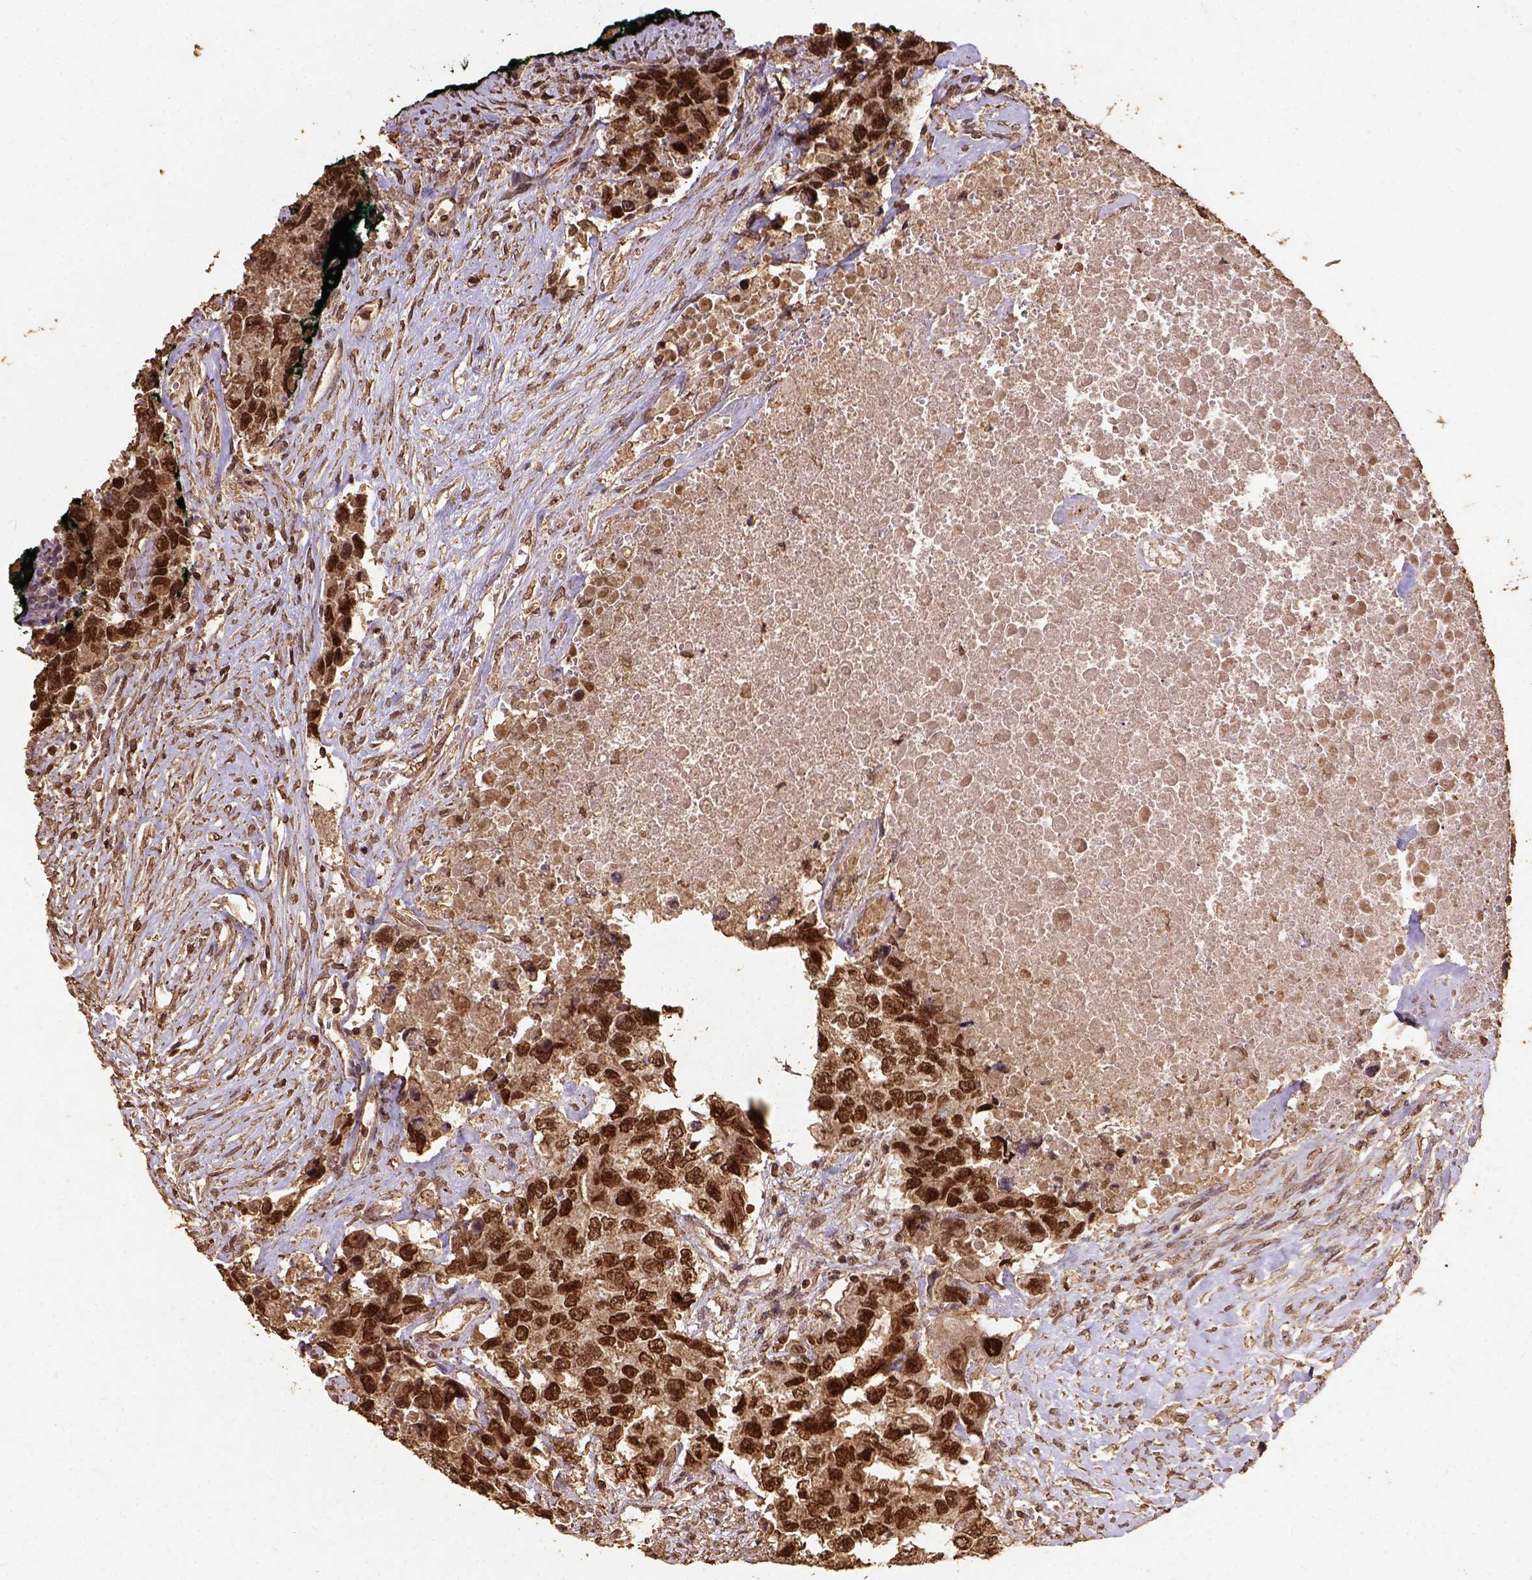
{"staining": {"intensity": "strong", "quantity": ">75%", "location": "nuclear"}, "tissue": "testis cancer", "cell_type": "Tumor cells", "image_type": "cancer", "snomed": [{"axis": "morphology", "description": "Carcinoma, Embryonal, NOS"}, {"axis": "topography", "description": "Testis"}], "caption": "About >75% of tumor cells in testis cancer show strong nuclear protein expression as visualized by brown immunohistochemical staining.", "gene": "NACC1", "patient": {"sex": "male", "age": 24}}